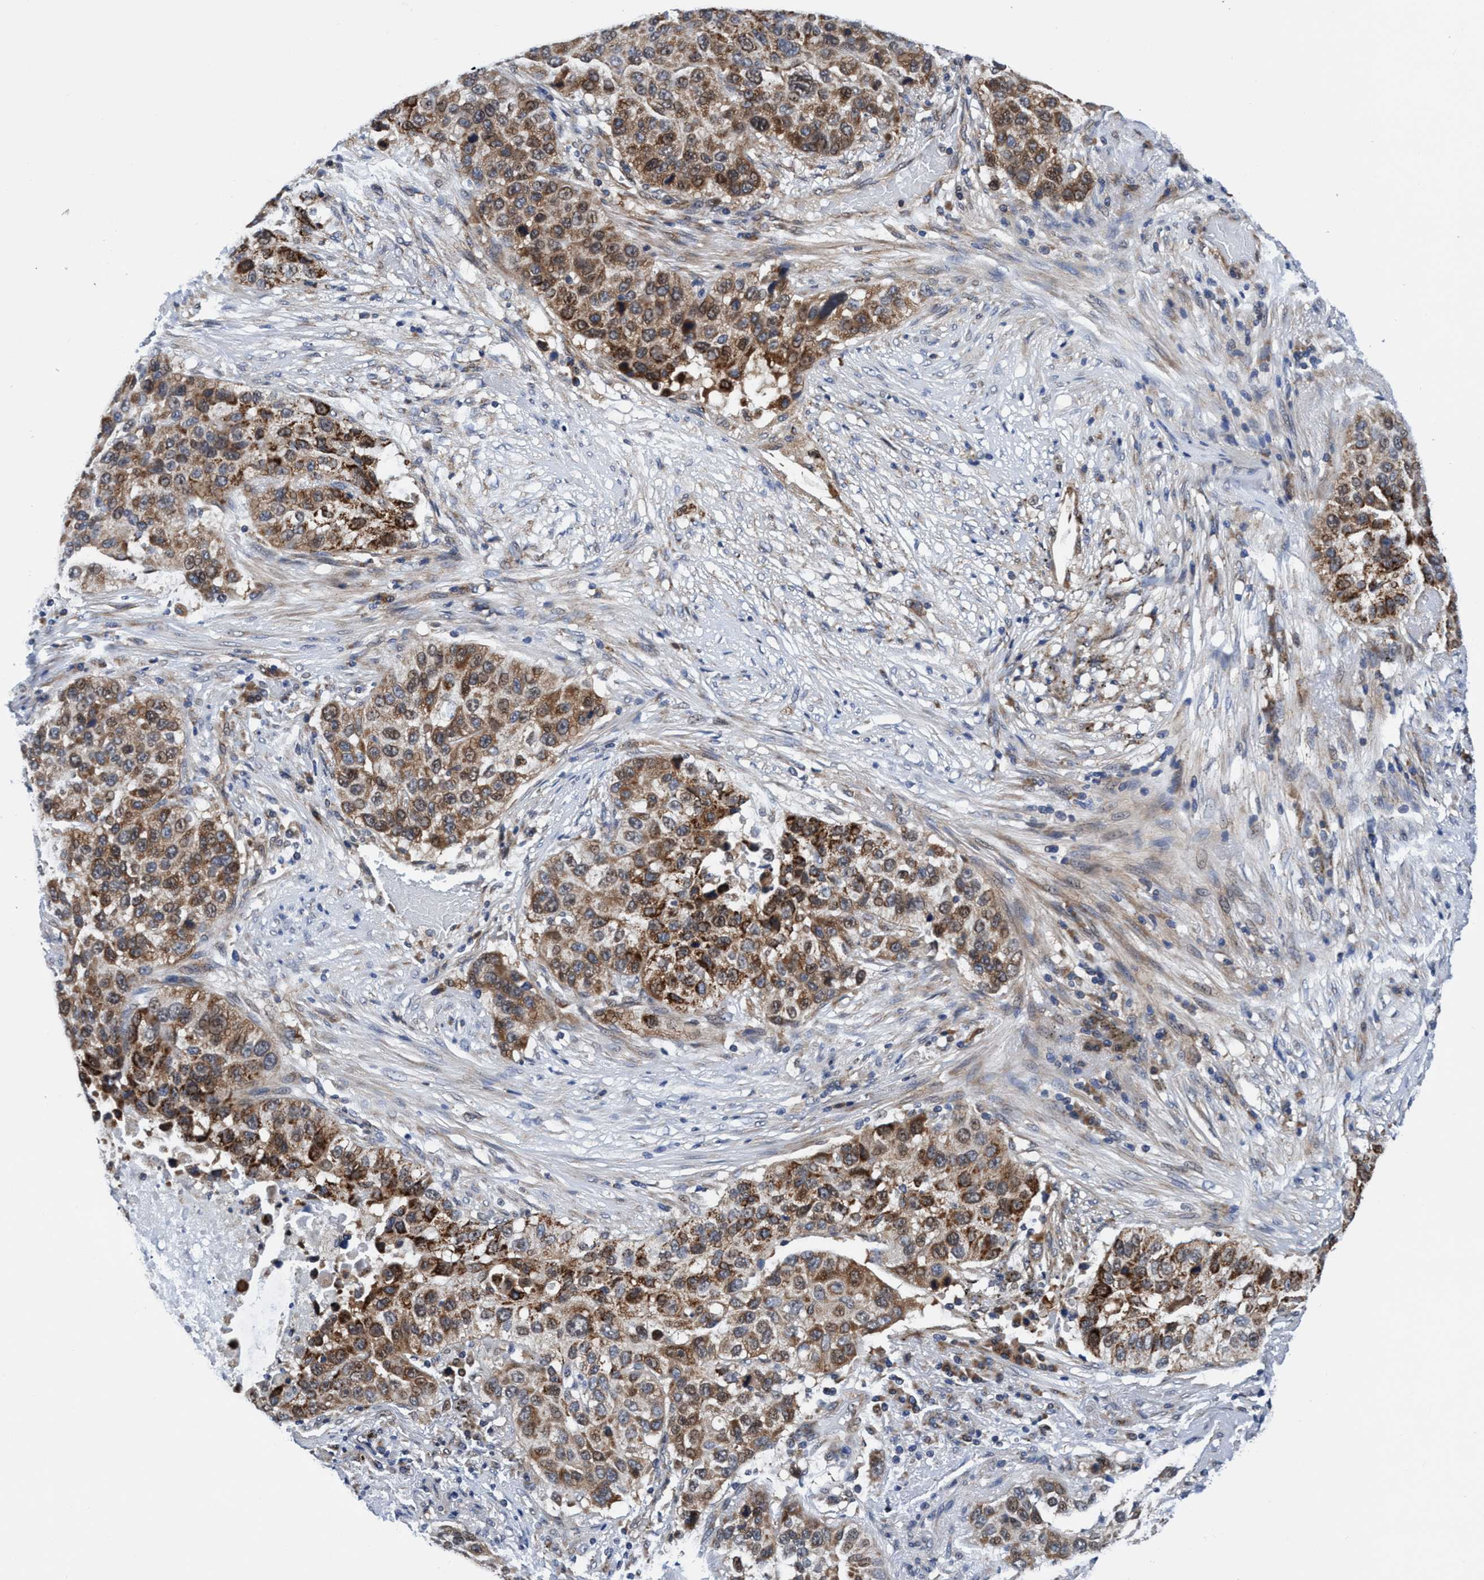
{"staining": {"intensity": "moderate", "quantity": ">75%", "location": "cytoplasmic/membranous"}, "tissue": "lung cancer", "cell_type": "Tumor cells", "image_type": "cancer", "snomed": [{"axis": "morphology", "description": "Squamous cell carcinoma, NOS"}, {"axis": "topography", "description": "Lung"}], "caption": "Brown immunohistochemical staining in lung cancer (squamous cell carcinoma) displays moderate cytoplasmic/membranous staining in approximately >75% of tumor cells.", "gene": "AGAP2", "patient": {"sex": "male", "age": 57}}